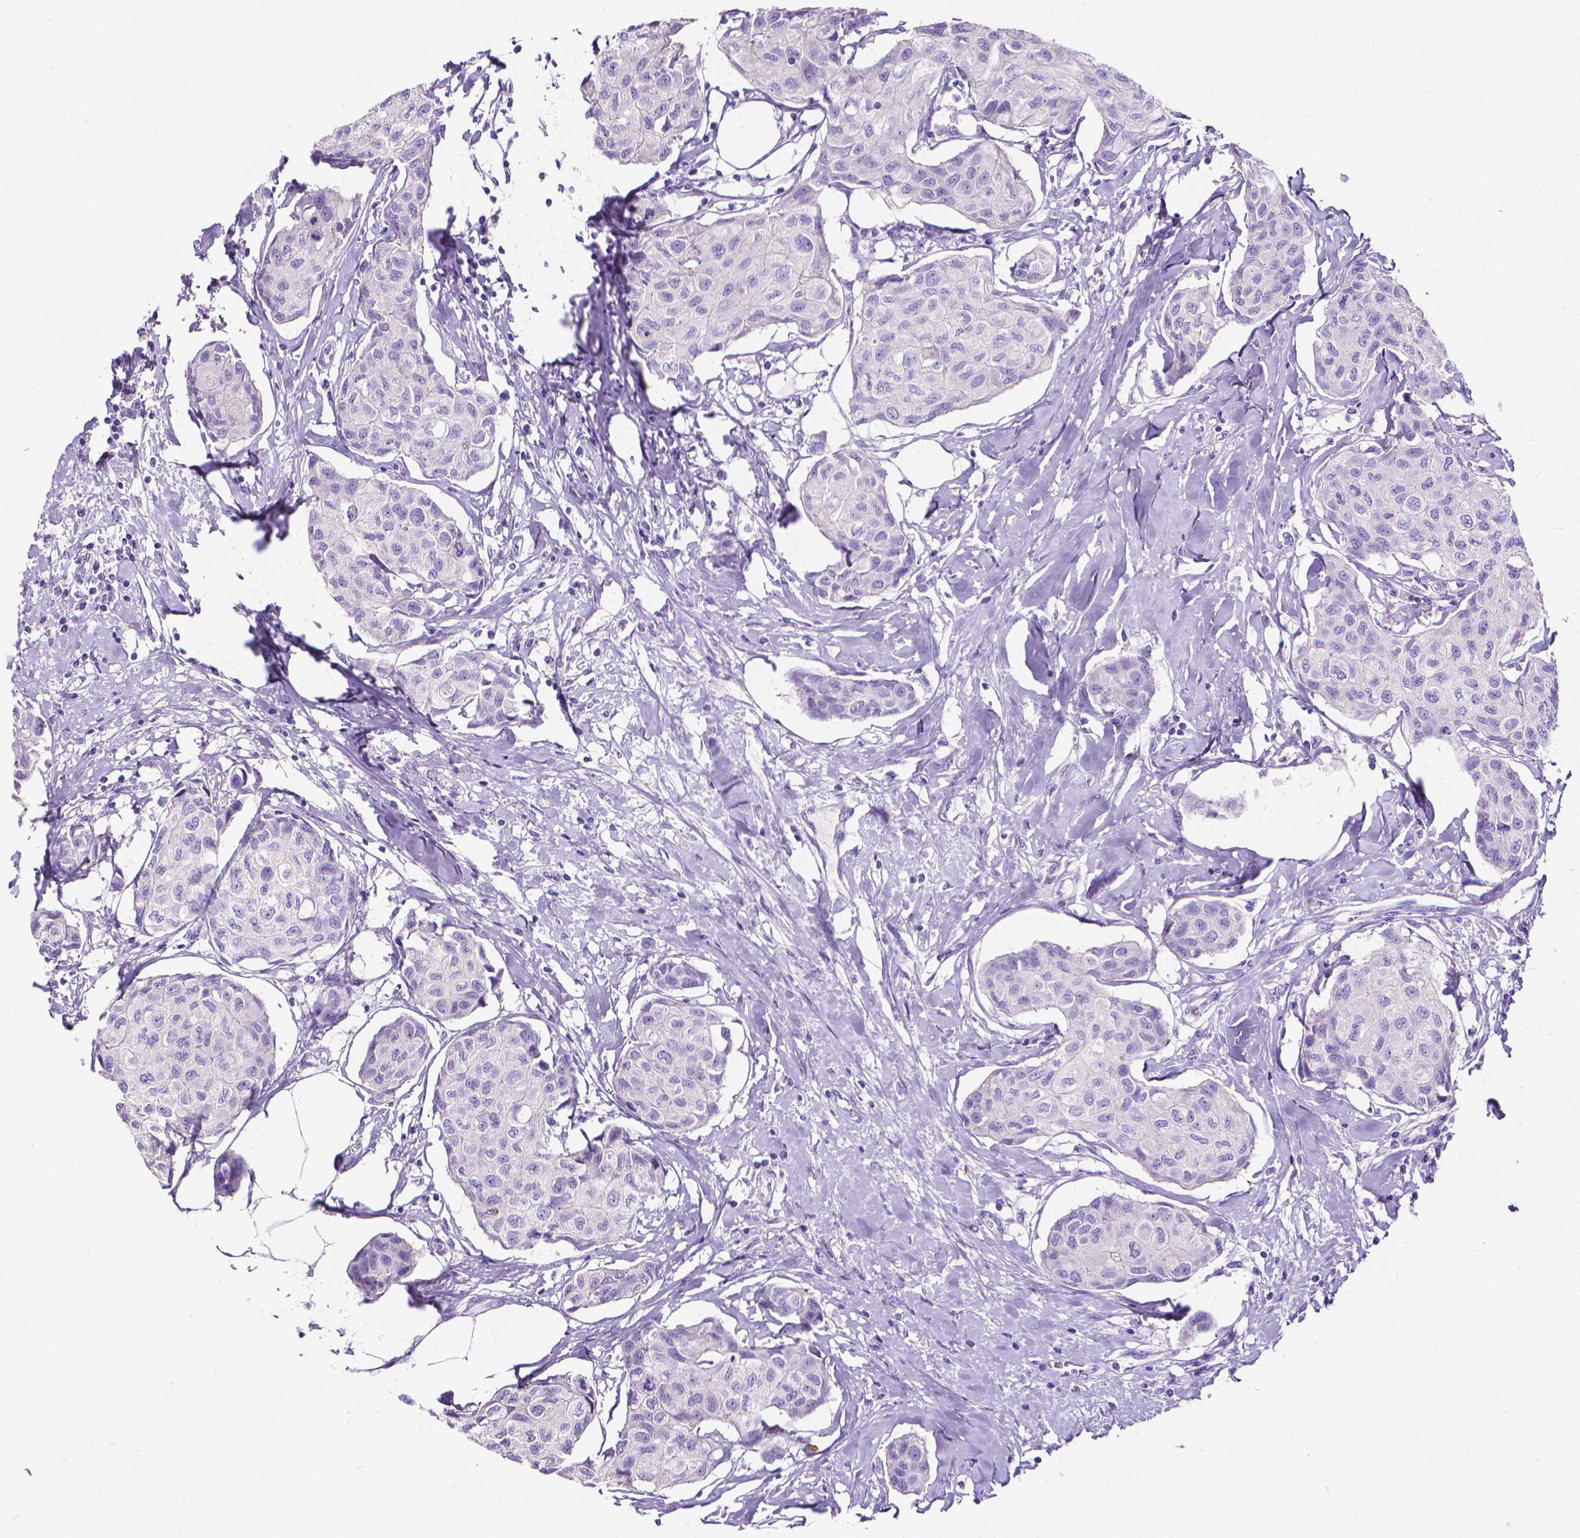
{"staining": {"intensity": "negative", "quantity": "none", "location": "none"}, "tissue": "breast cancer", "cell_type": "Tumor cells", "image_type": "cancer", "snomed": [{"axis": "morphology", "description": "Duct carcinoma"}, {"axis": "topography", "description": "Breast"}], "caption": "Micrograph shows no protein positivity in tumor cells of breast cancer tissue. (DAB IHC, high magnification).", "gene": "MMP9", "patient": {"sex": "female", "age": 80}}